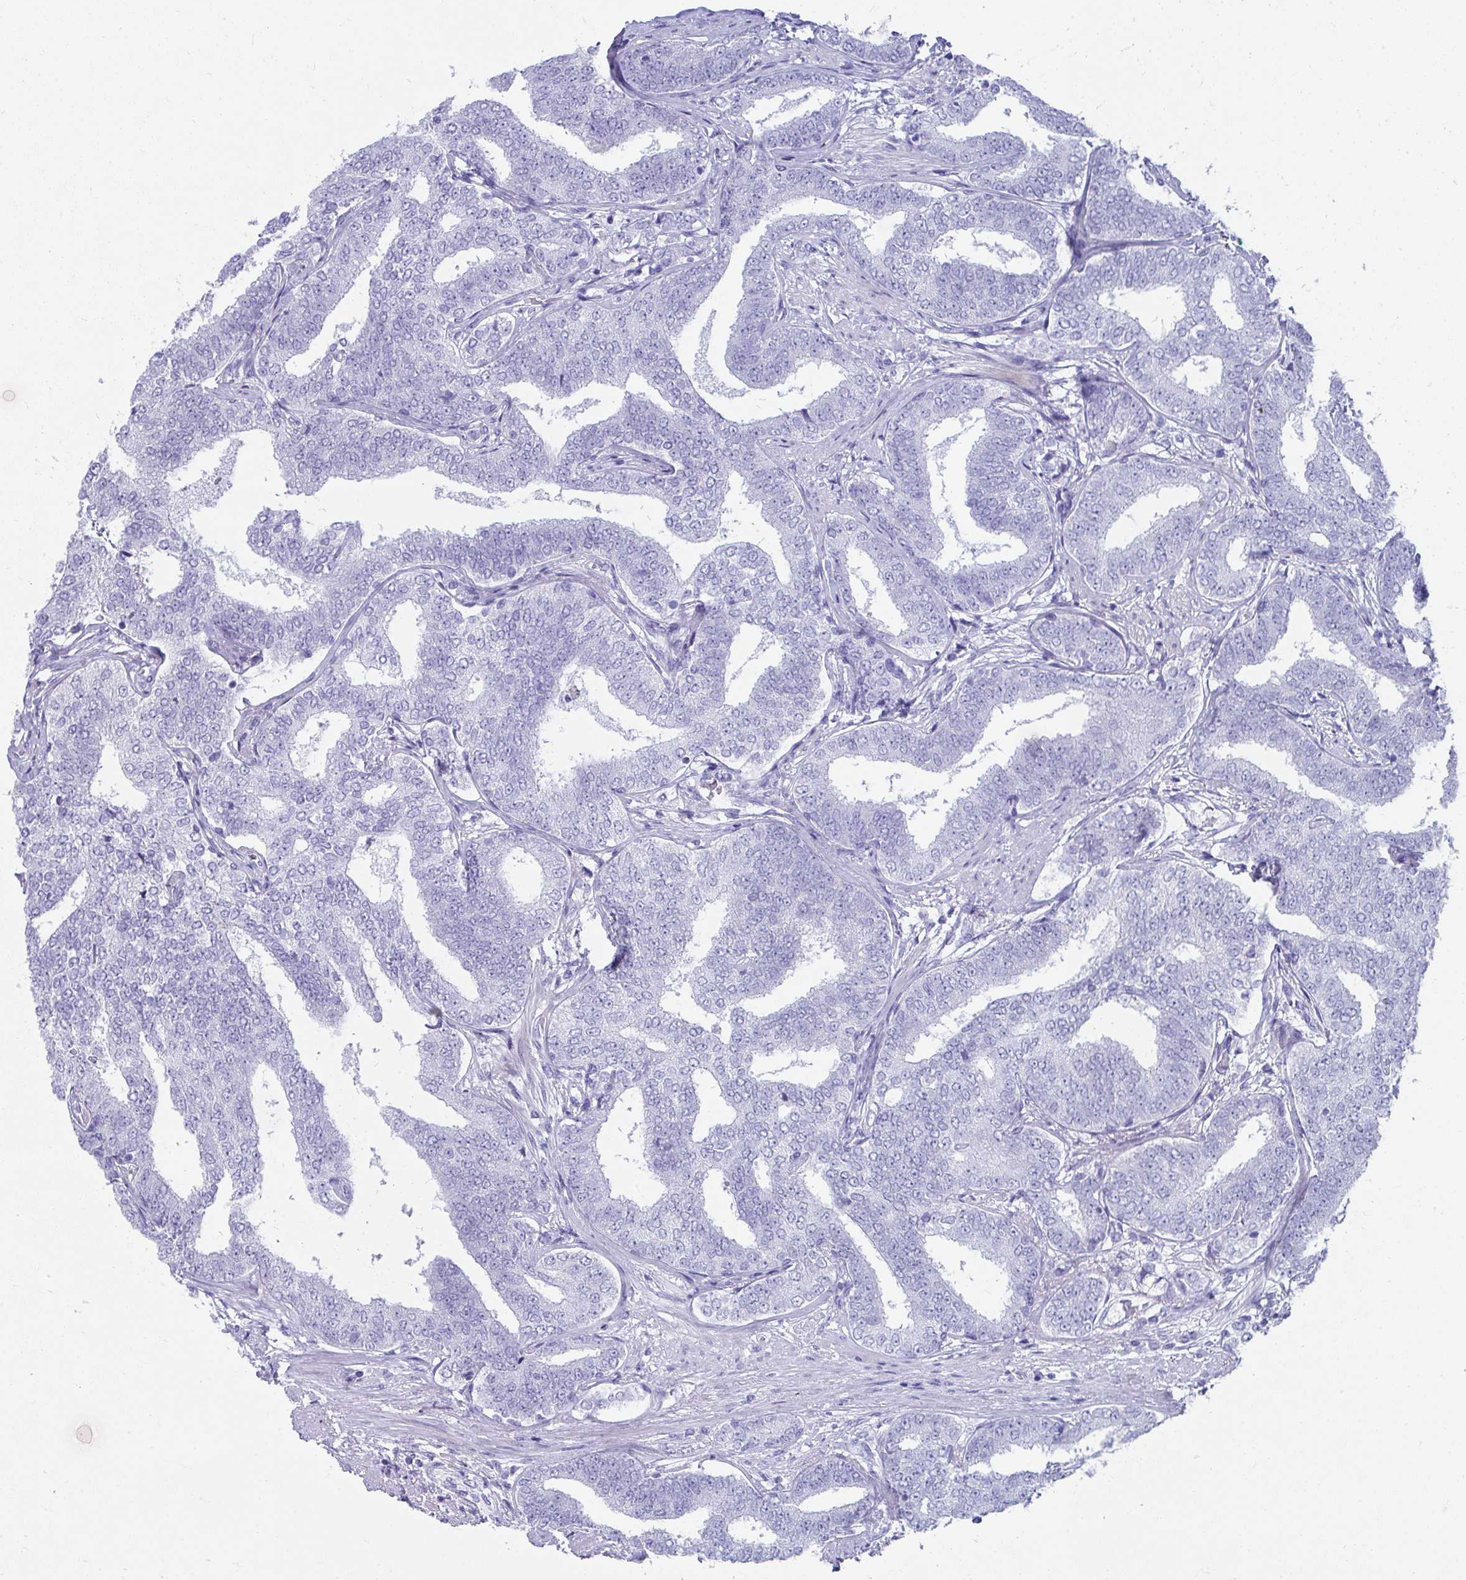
{"staining": {"intensity": "negative", "quantity": "none", "location": "none"}, "tissue": "prostate cancer", "cell_type": "Tumor cells", "image_type": "cancer", "snomed": [{"axis": "morphology", "description": "Adenocarcinoma, High grade"}, {"axis": "topography", "description": "Prostate"}], "caption": "Immunohistochemistry image of neoplastic tissue: human prostate adenocarcinoma (high-grade) stained with DAB exhibits no significant protein positivity in tumor cells. (IHC, brightfield microscopy, high magnification).", "gene": "SEC14L3", "patient": {"sex": "male", "age": 72}}